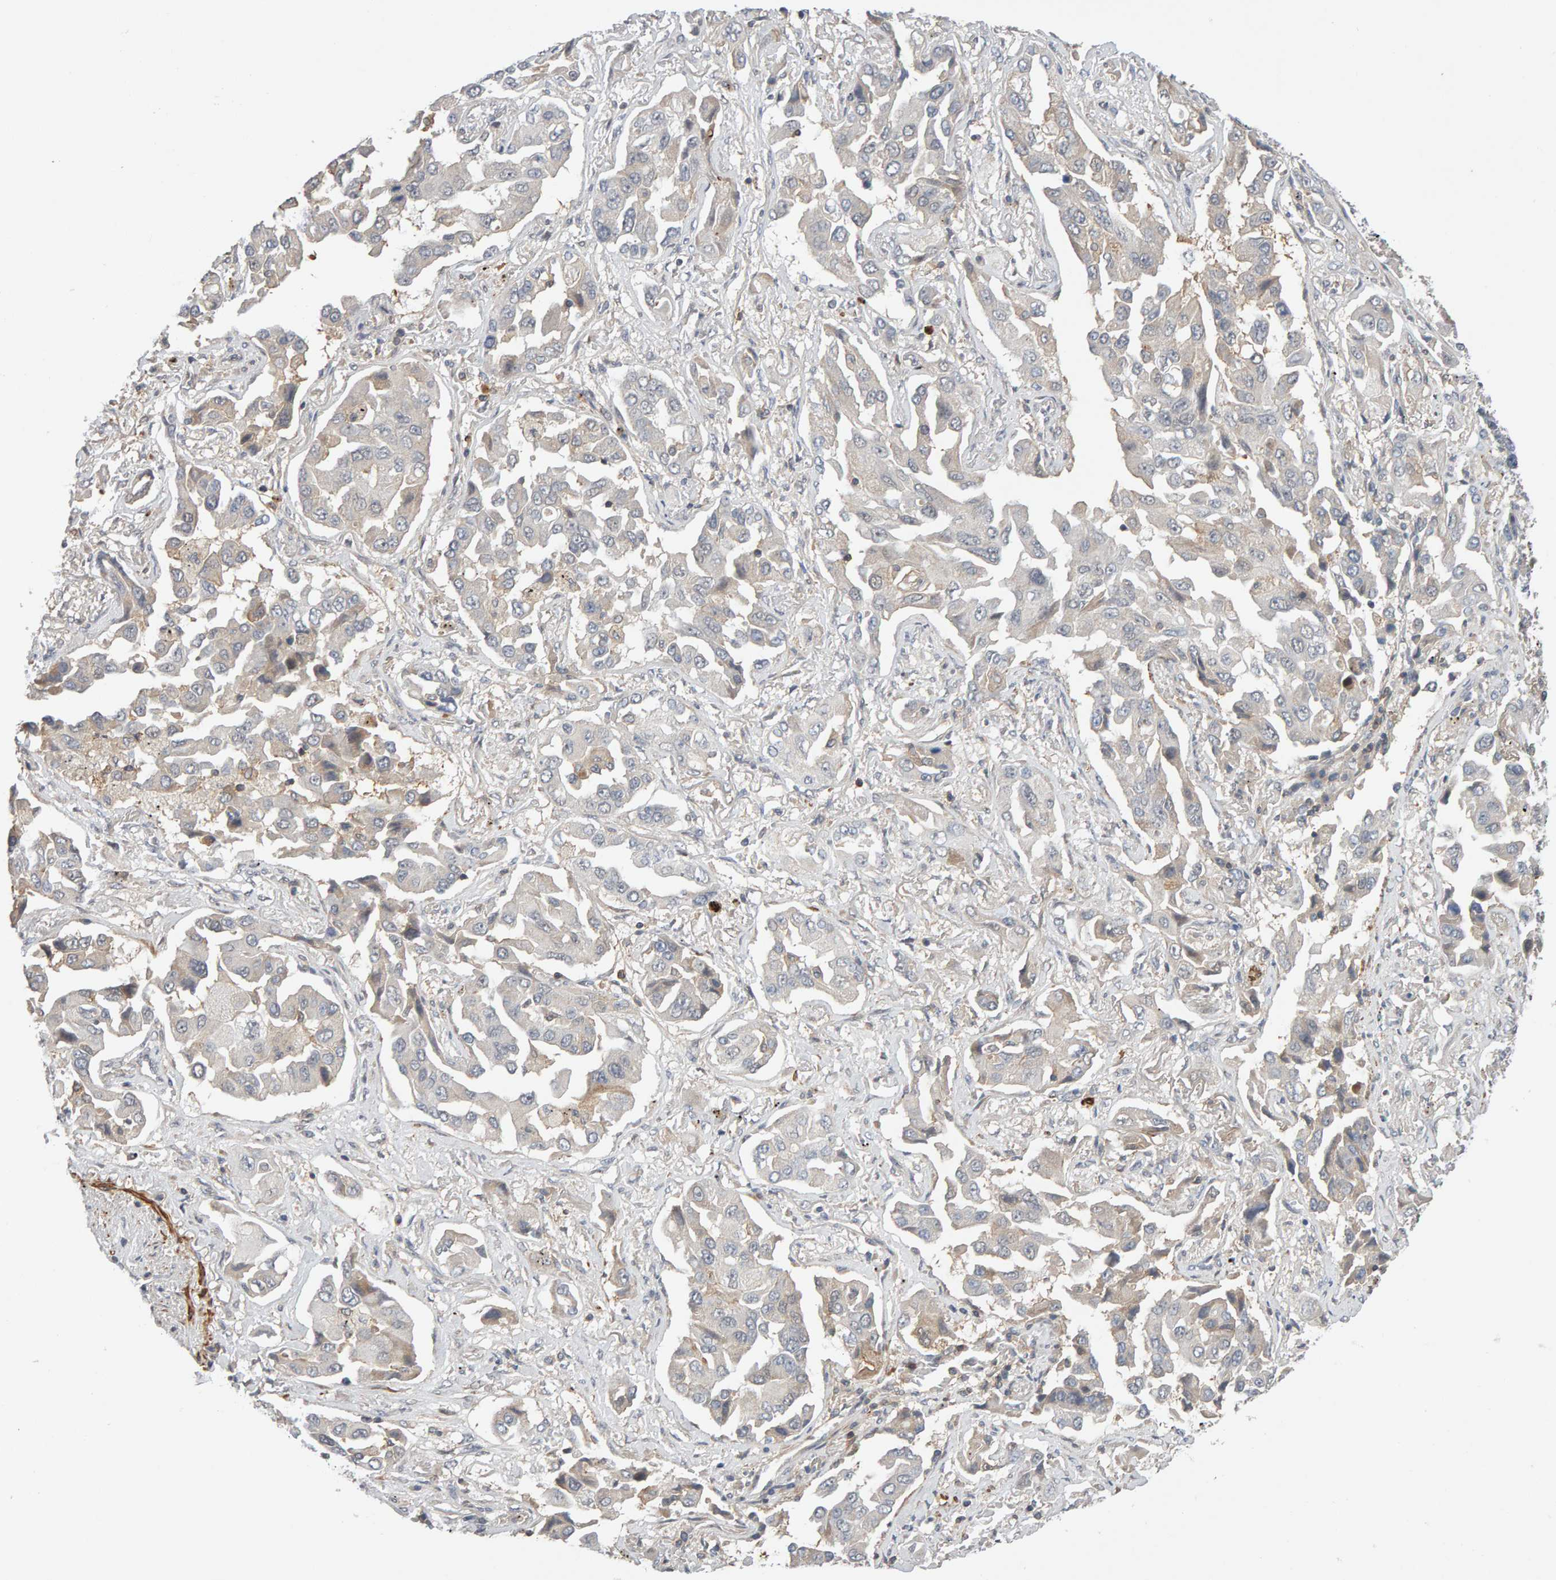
{"staining": {"intensity": "weak", "quantity": "<25%", "location": "cytoplasmic/membranous"}, "tissue": "lung cancer", "cell_type": "Tumor cells", "image_type": "cancer", "snomed": [{"axis": "morphology", "description": "Adenocarcinoma, NOS"}, {"axis": "topography", "description": "Lung"}], "caption": "High magnification brightfield microscopy of lung cancer (adenocarcinoma) stained with DAB (brown) and counterstained with hematoxylin (blue): tumor cells show no significant expression. The staining was performed using DAB (3,3'-diaminobenzidine) to visualize the protein expression in brown, while the nuclei were stained in blue with hematoxylin (Magnification: 20x).", "gene": "NUDCD1", "patient": {"sex": "female", "age": 65}}